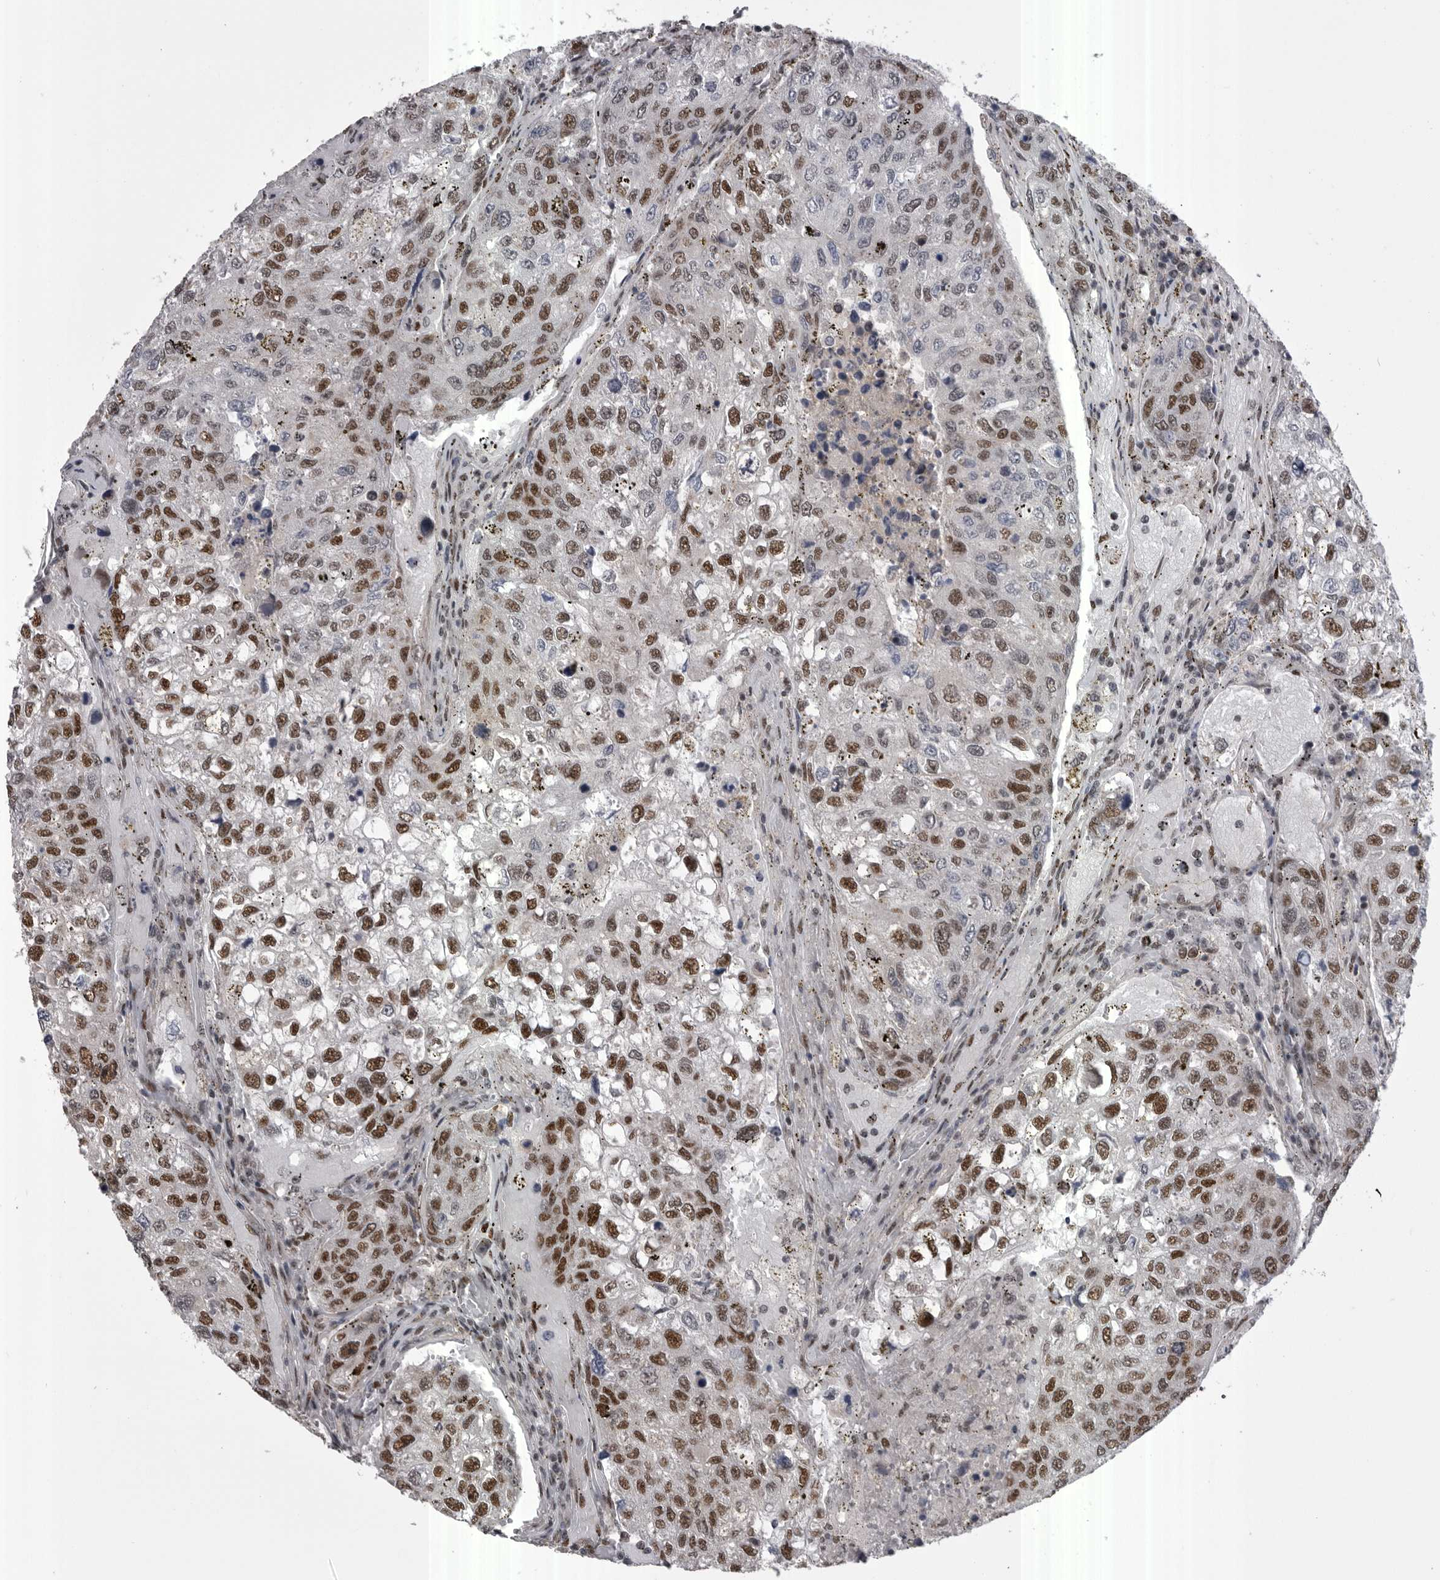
{"staining": {"intensity": "strong", "quantity": ">75%", "location": "nuclear"}, "tissue": "urothelial cancer", "cell_type": "Tumor cells", "image_type": "cancer", "snomed": [{"axis": "morphology", "description": "Urothelial carcinoma, High grade"}, {"axis": "topography", "description": "Lymph node"}, {"axis": "topography", "description": "Urinary bladder"}], "caption": "Urothelial carcinoma (high-grade) was stained to show a protein in brown. There is high levels of strong nuclear staining in about >75% of tumor cells.", "gene": "MEPCE", "patient": {"sex": "male", "age": 51}}